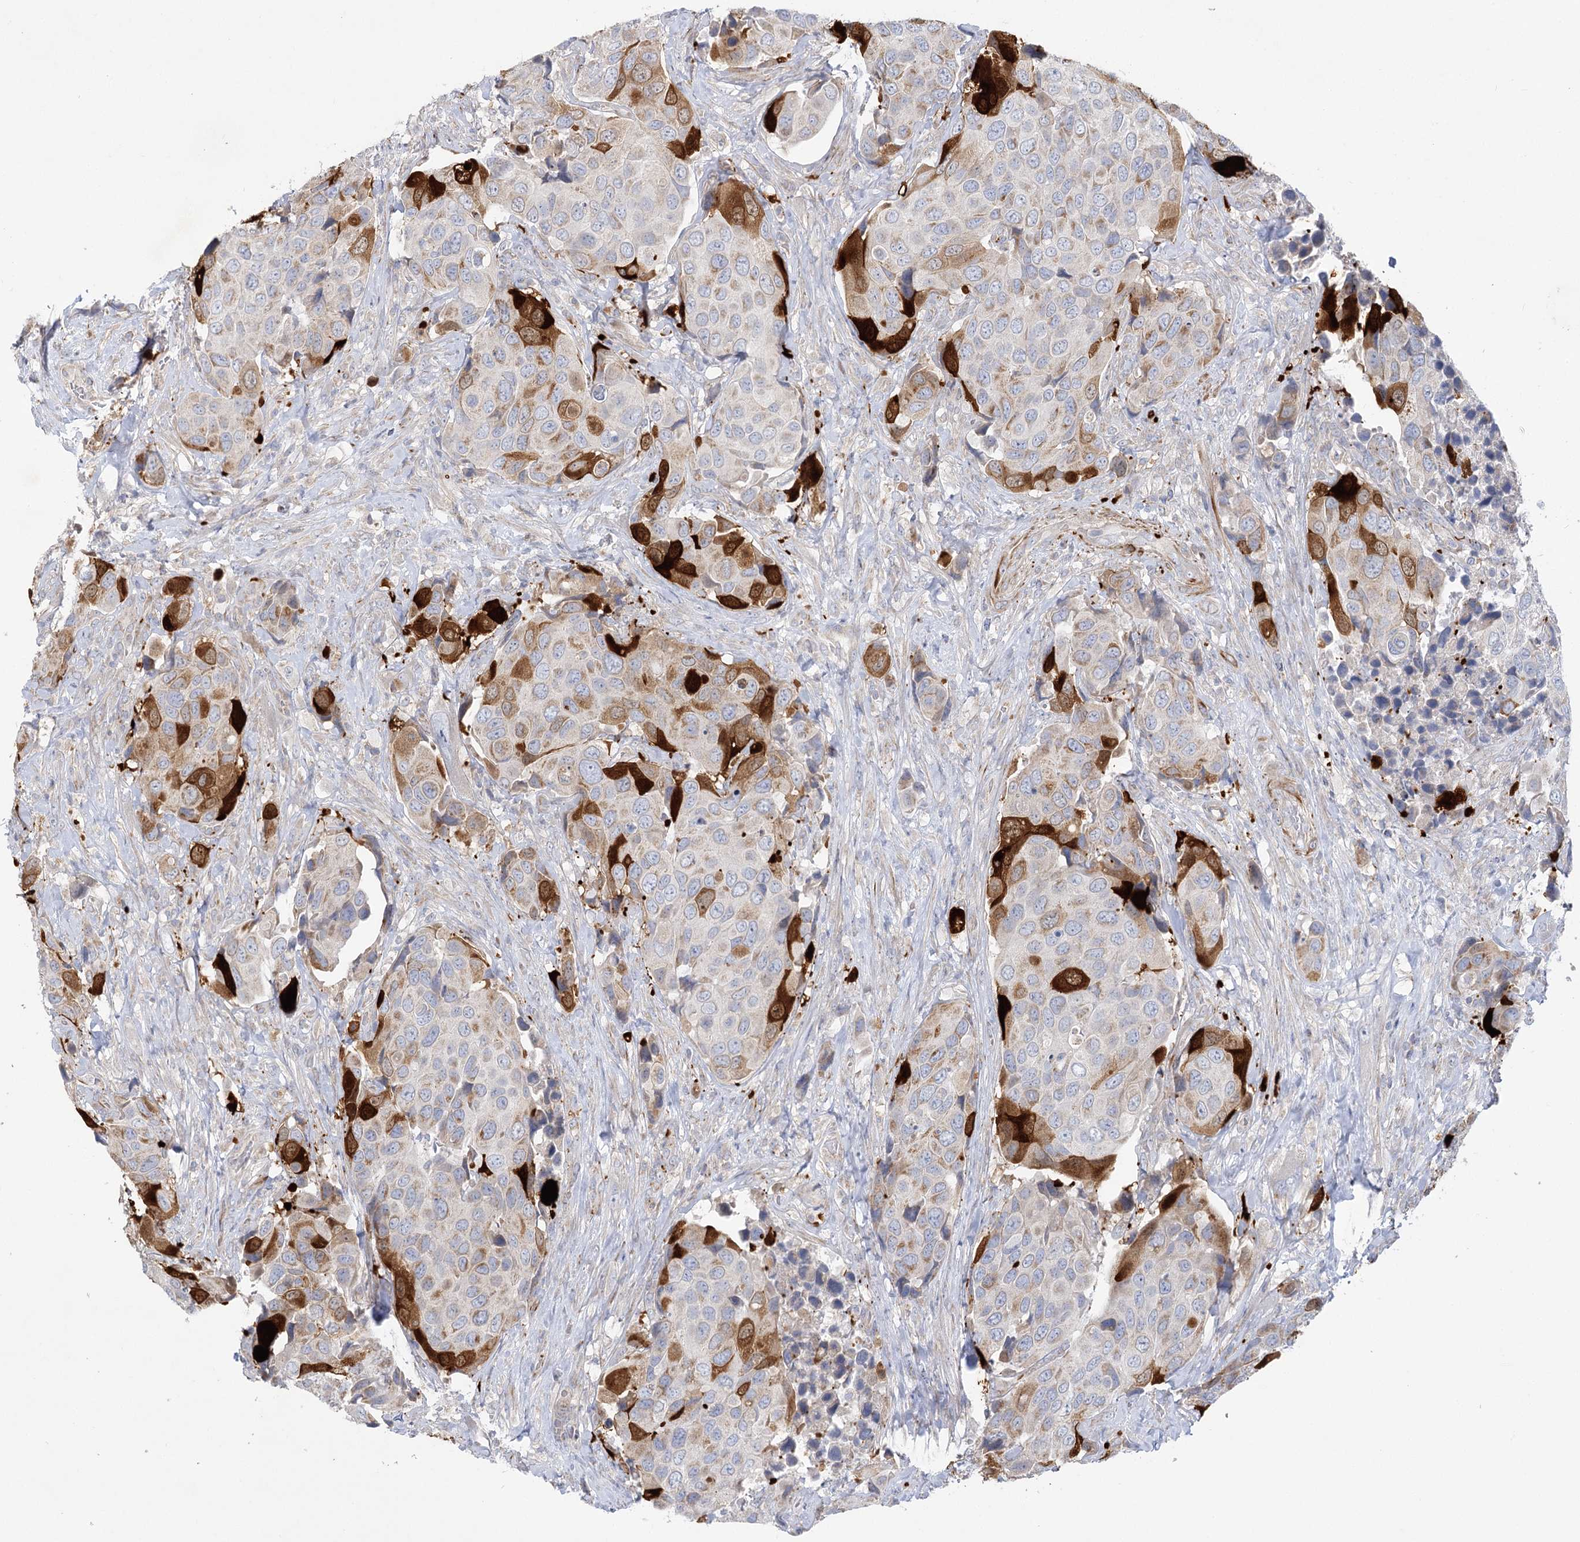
{"staining": {"intensity": "strong", "quantity": "<25%", "location": "cytoplasmic/membranous"}, "tissue": "urothelial cancer", "cell_type": "Tumor cells", "image_type": "cancer", "snomed": [{"axis": "morphology", "description": "Urothelial carcinoma, High grade"}, {"axis": "topography", "description": "Urinary bladder"}], "caption": "The micrograph exhibits staining of high-grade urothelial carcinoma, revealing strong cytoplasmic/membranous protein positivity (brown color) within tumor cells.", "gene": "DHTKD1", "patient": {"sex": "male", "age": 74}}